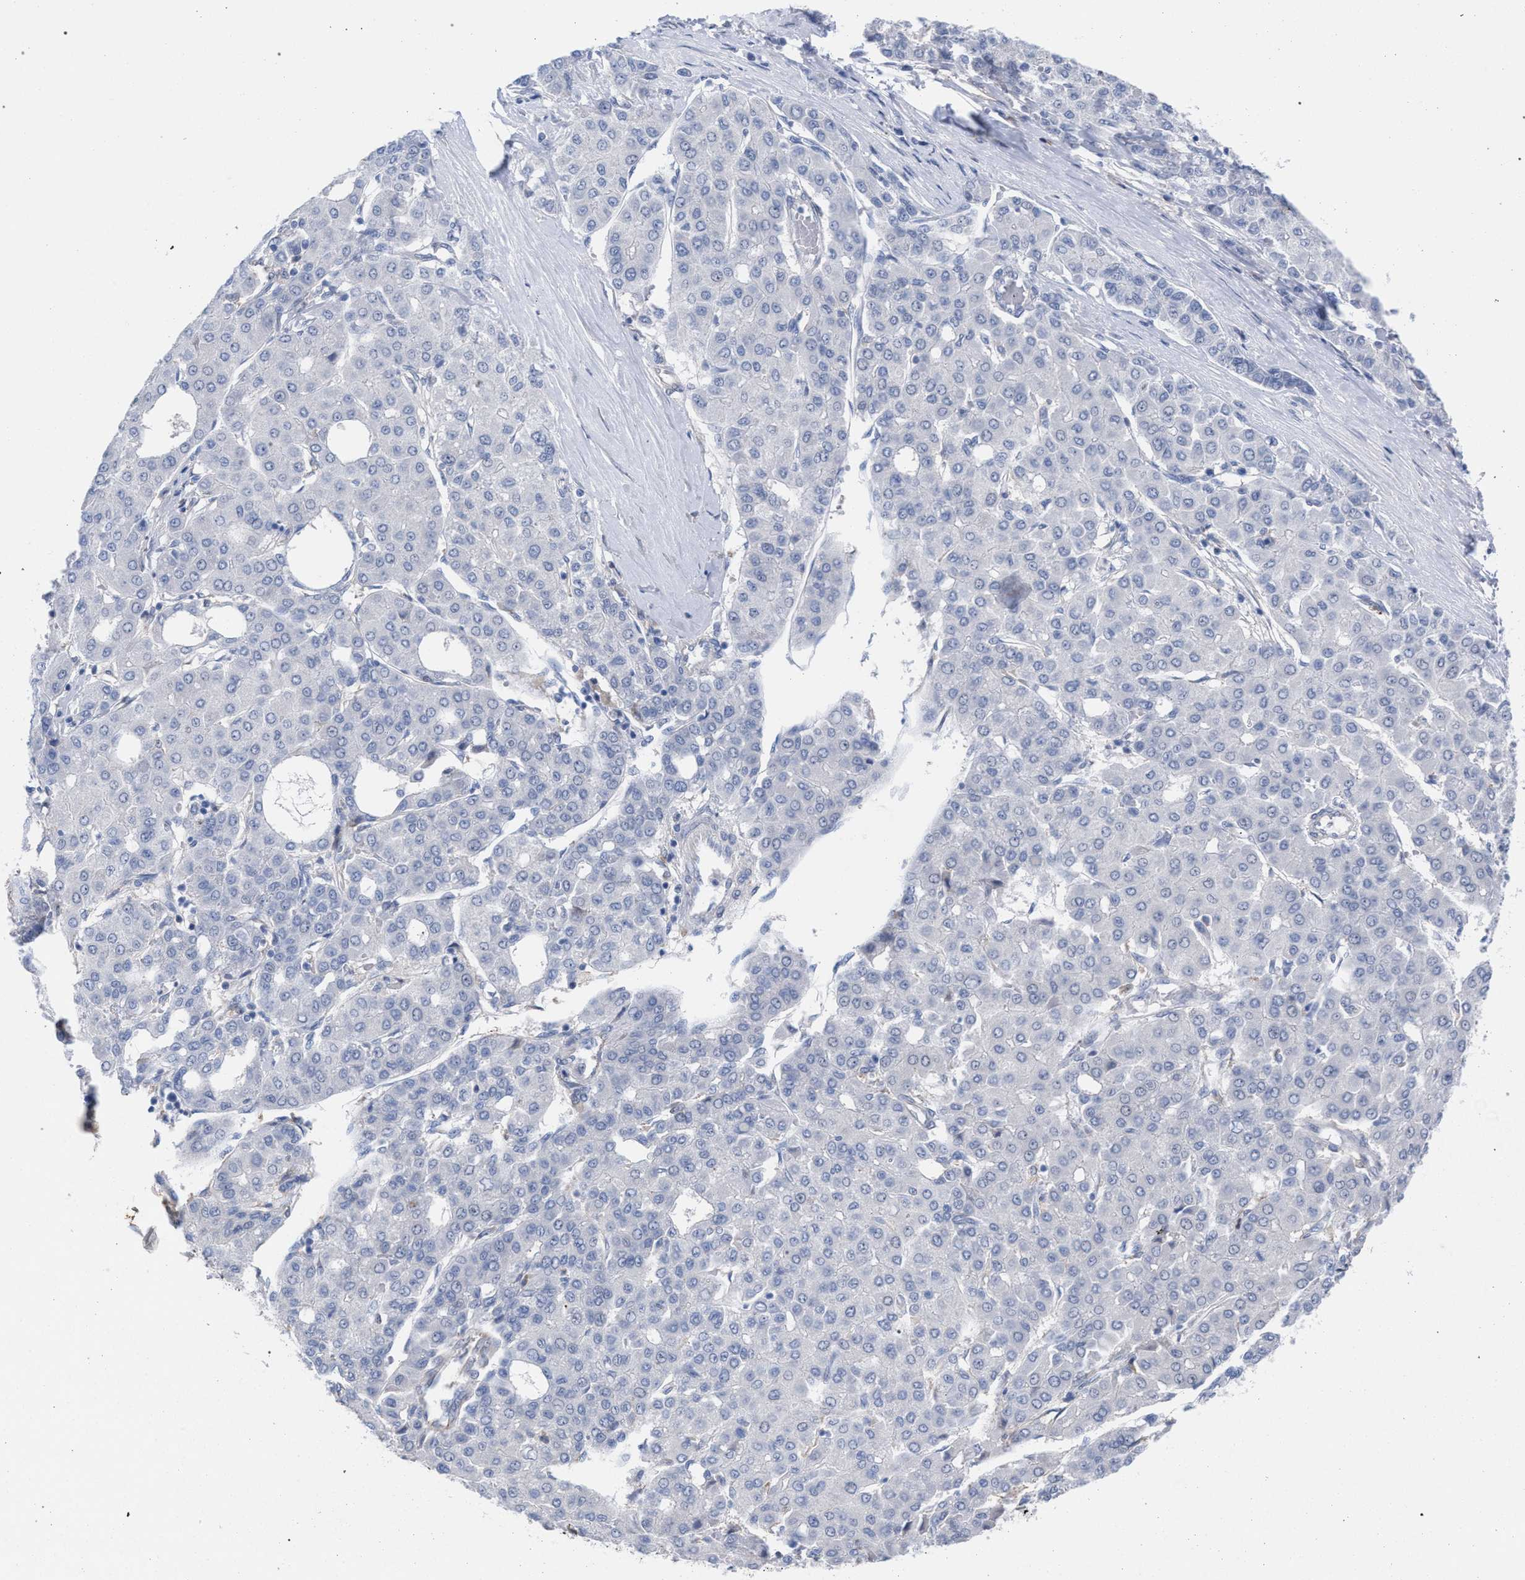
{"staining": {"intensity": "negative", "quantity": "none", "location": "none"}, "tissue": "liver cancer", "cell_type": "Tumor cells", "image_type": "cancer", "snomed": [{"axis": "morphology", "description": "Carcinoma, Hepatocellular, NOS"}, {"axis": "topography", "description": "Liver"}], "caption": "Liver cancer was stained to show a protein in brown. There is no significant expression in tumor cells.", "gene": "FHOD3", "patient": {"sex": "male", "age": 65}}